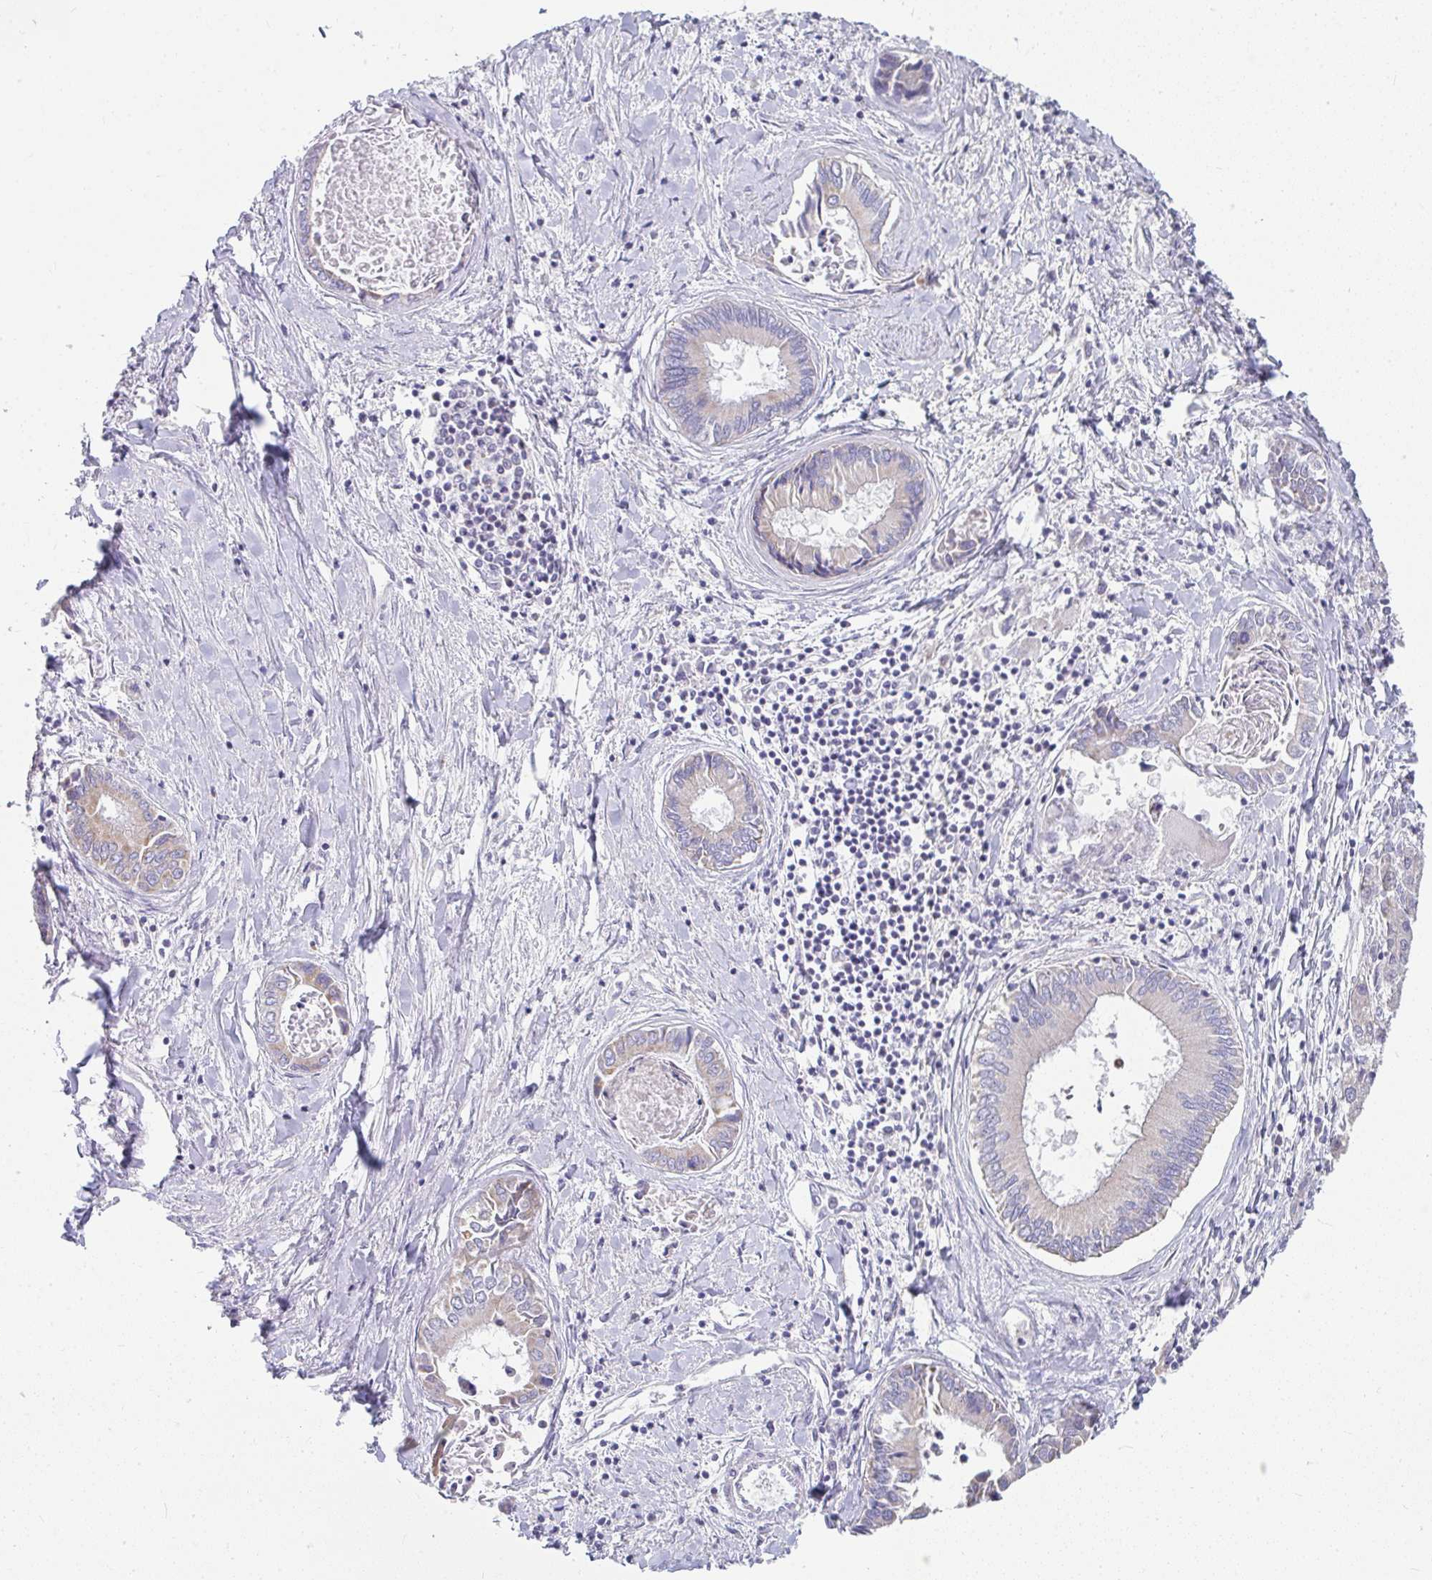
{"staining": {"intensity": "moderate", "quantity": "<25%", "location": "cytoplasmic/membranous"}, "tissue": "liver cancer", "cell_type": "Tumor cells", "image_type": "cancer", "snomed": [{"axis": "morphology", "description": "Cholangiocarcinoma"}, {"axis": "topography", "description": "Liver"}], "caption": "Protein analysis of liver cholangiocarcinoma tissue reveals moderate cytoplasmic/membranous expression in approximately <25% of tumor cells.", "gene": "SLC6A1", "patient": {"sex": "male", "age": 66}}